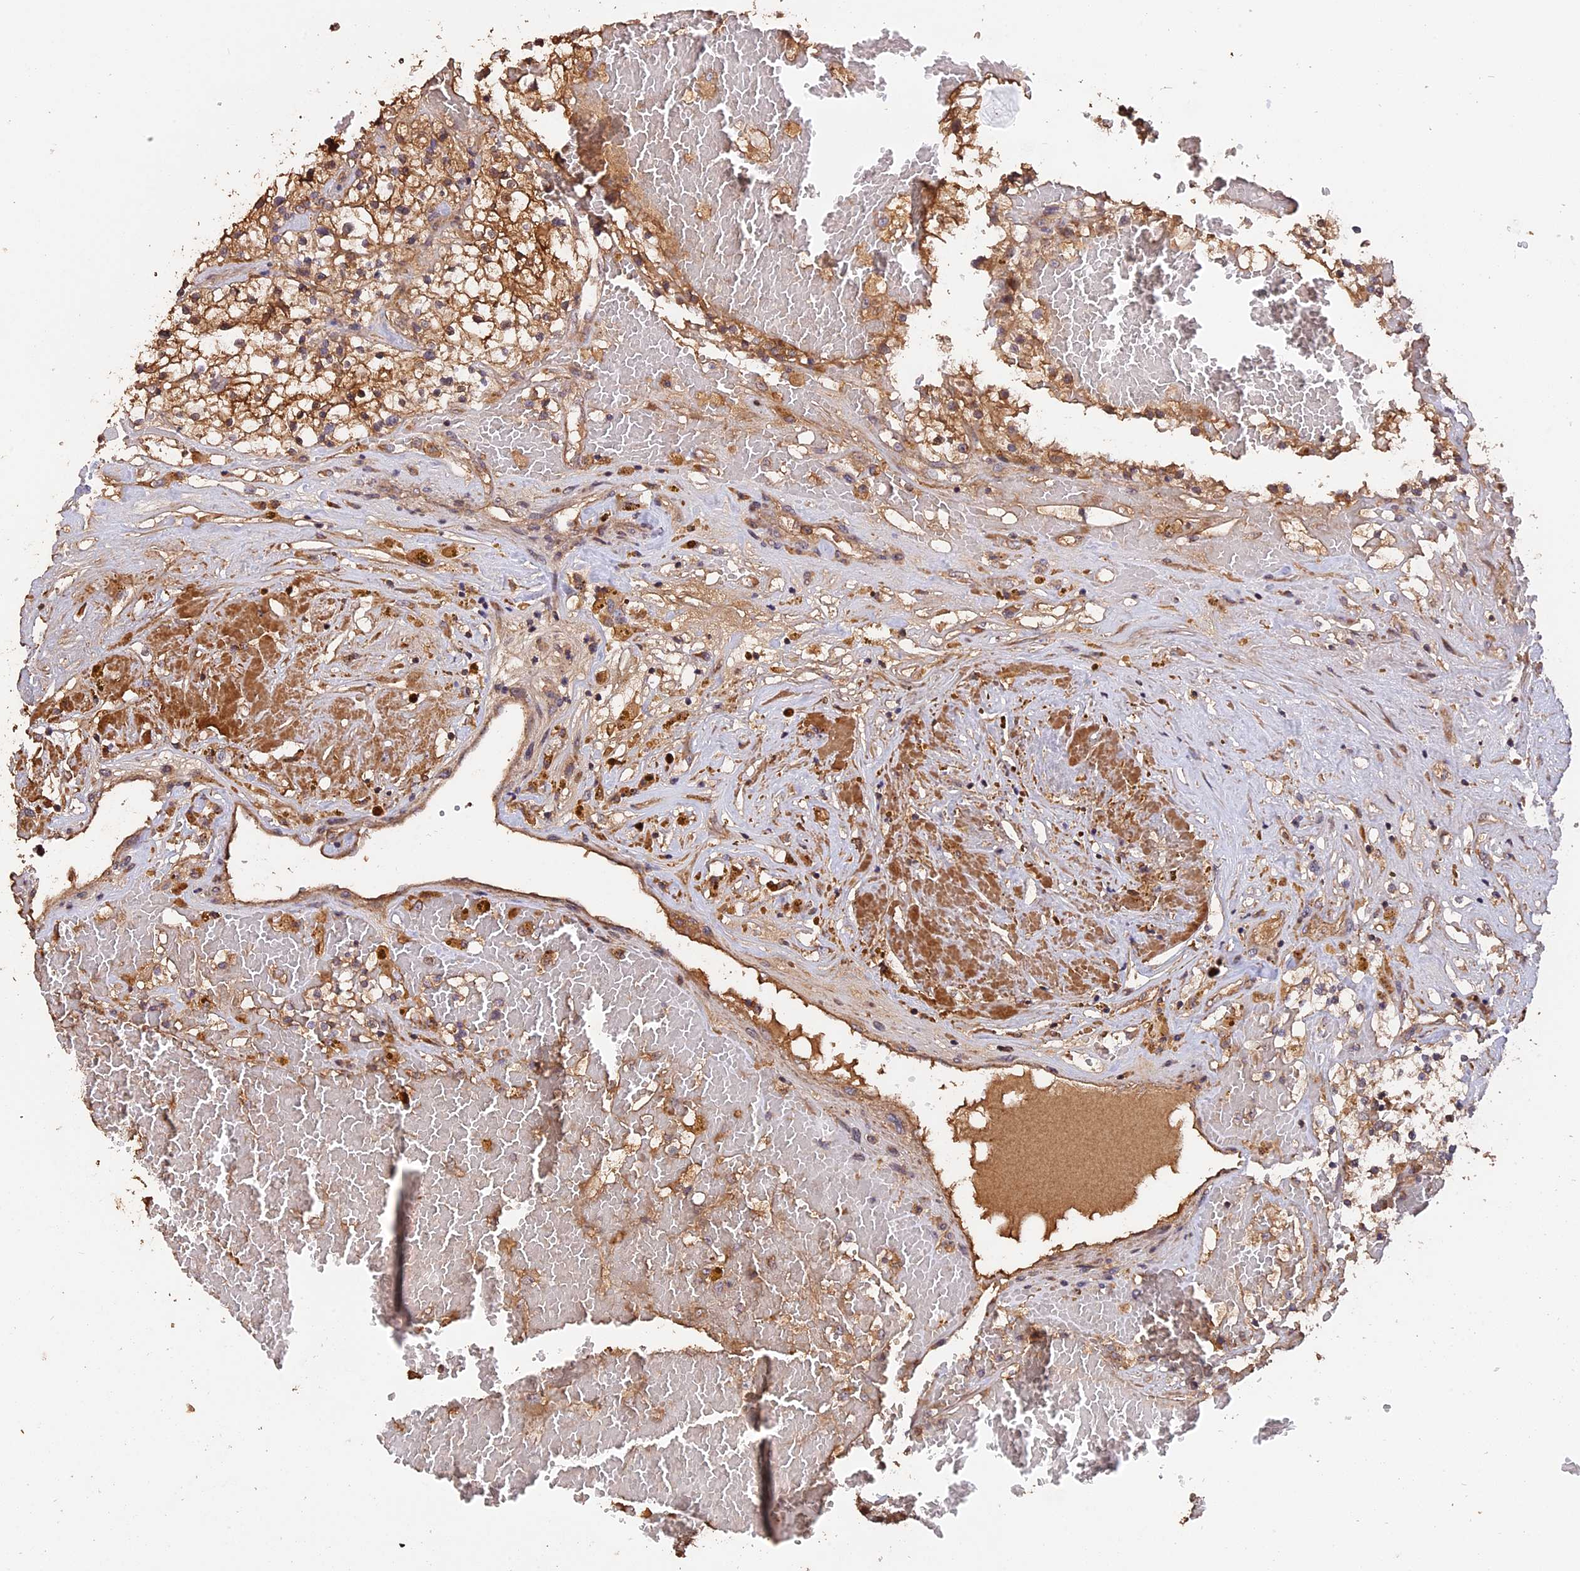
{"staining": {"intensity": "moderate", "quantity": ">75%", "location": "cytoplasmic/membranous"}, "tissue": "renal cancer", "cell_type": "Tumor cells", "image_type": "cancer", "snomed": [{"axis": "morphology", "description": "Normal tissue, NOS"}, {"axis": "morphology", "description": "Adenocarcinoma, NOS"}, {"axis": "topography", "description": "Kidney"}], "caption": "IHC staining of adenocarcinoma (renal), which exhibits medium levels of moderate cytoplasmic/membranous positivity in about >75% of tumor cells indicating moderate cytoplasmic/membranous protein expression. The staining was performed using DAB (brown) for protein detection and nuclei were counterstained in hematoxylin (blue).", "gene": "RASAL1", "patient": {"sex": "male", "age": 68}}